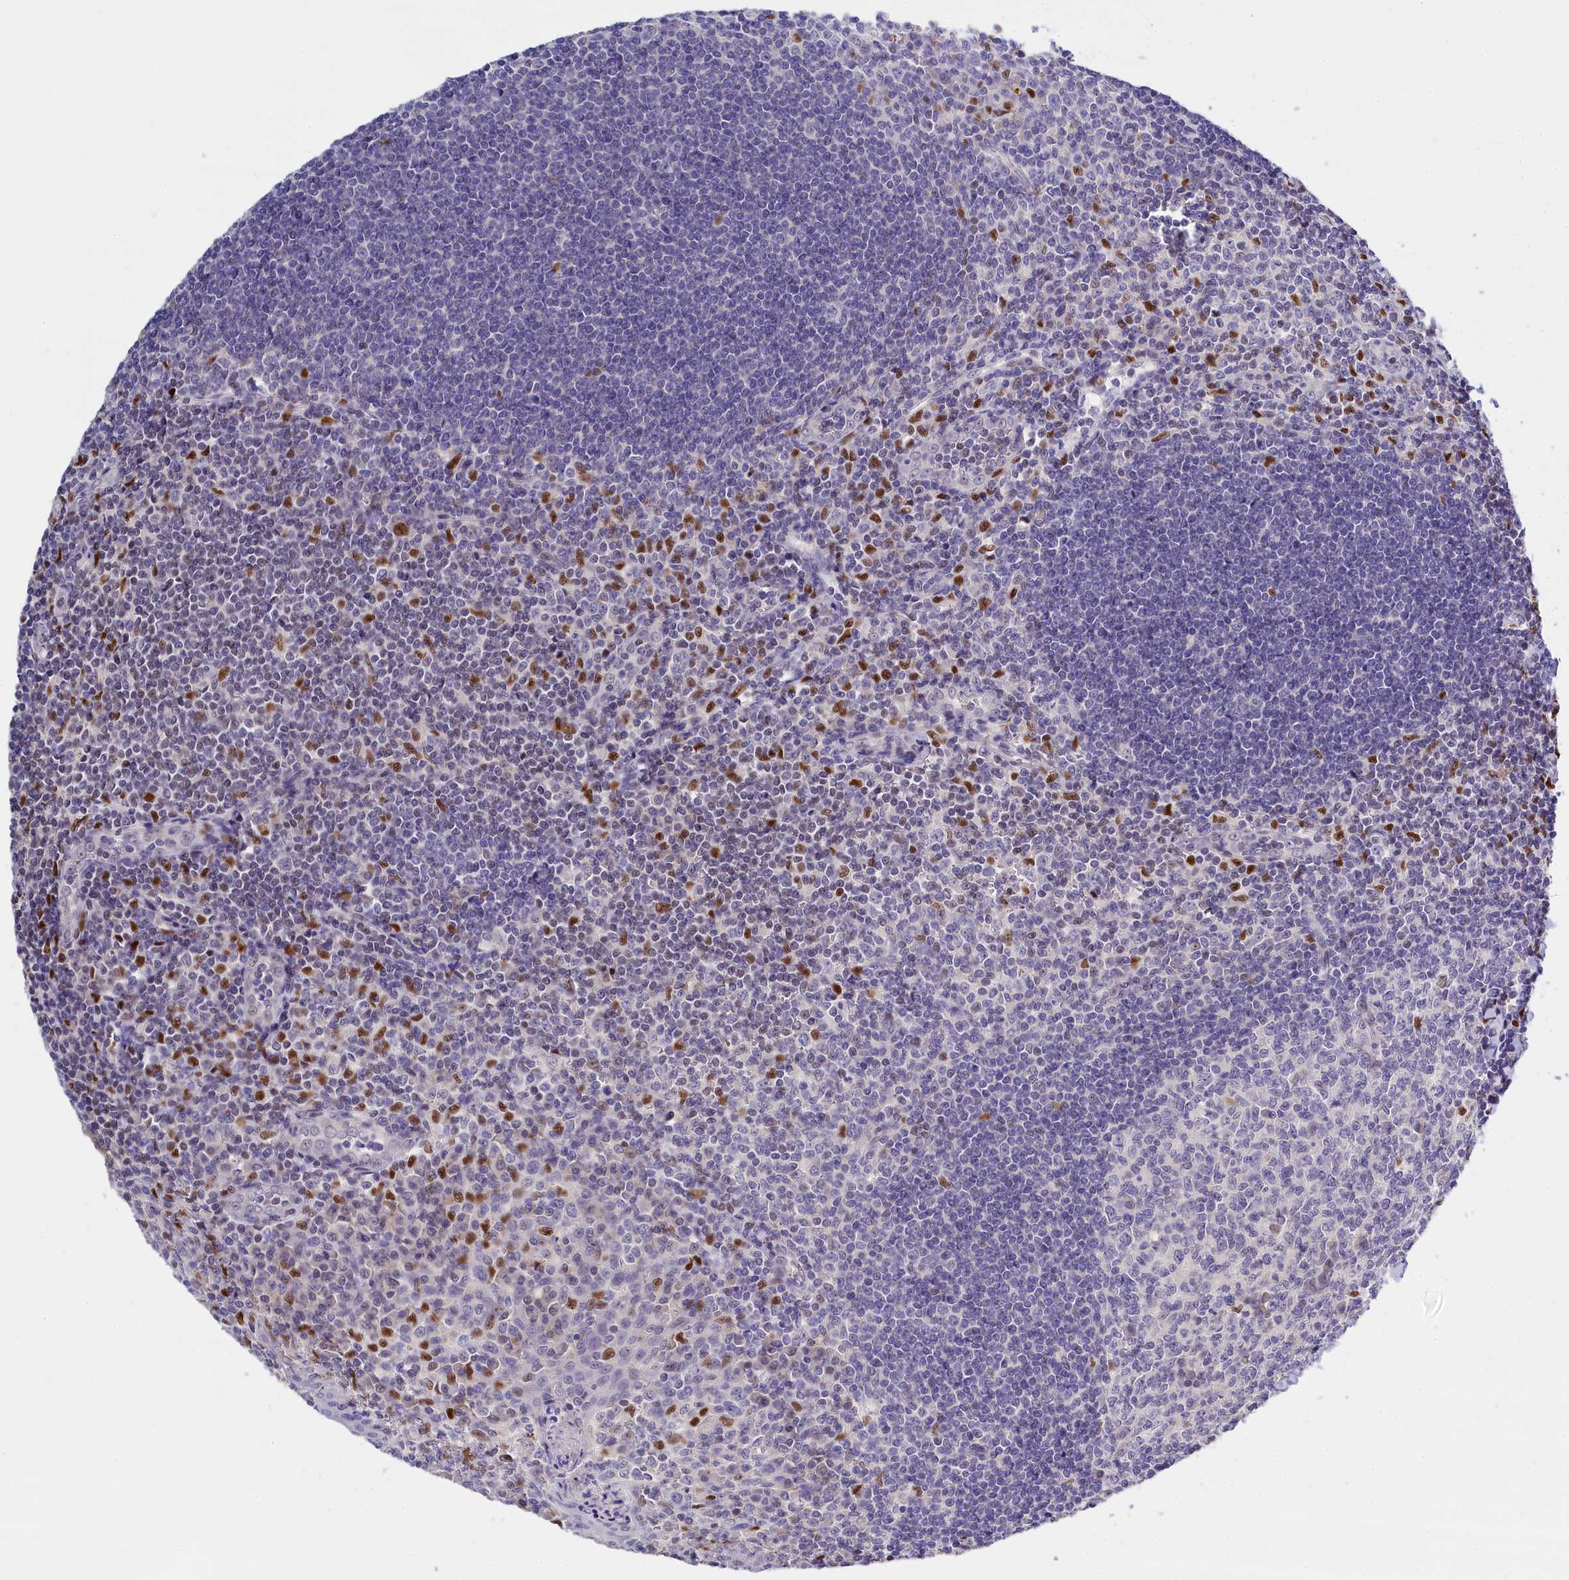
{"staining": {"intensity": "negative", "quantity": "none", "location": "none"}, "tissue": "tonsil", "cell_type": "Germinal center cells", "image_type": "normal", "snomed": [{"axis": "morphology", "description": "Normal tissue, NOS"}, {"axis": "topography", "description": "Tonsil"}], "caption": "Immunohistochemistry histopathology image of normal tonsil stained for a protein (brown), which demonstrates no staining in germinal center cells. (DAB (3,3'-diaminobenzidine) IHC with hematoxylin counter stain).", "gene": "BTBD9", "patient": {"sex": "male", "age": 27}}